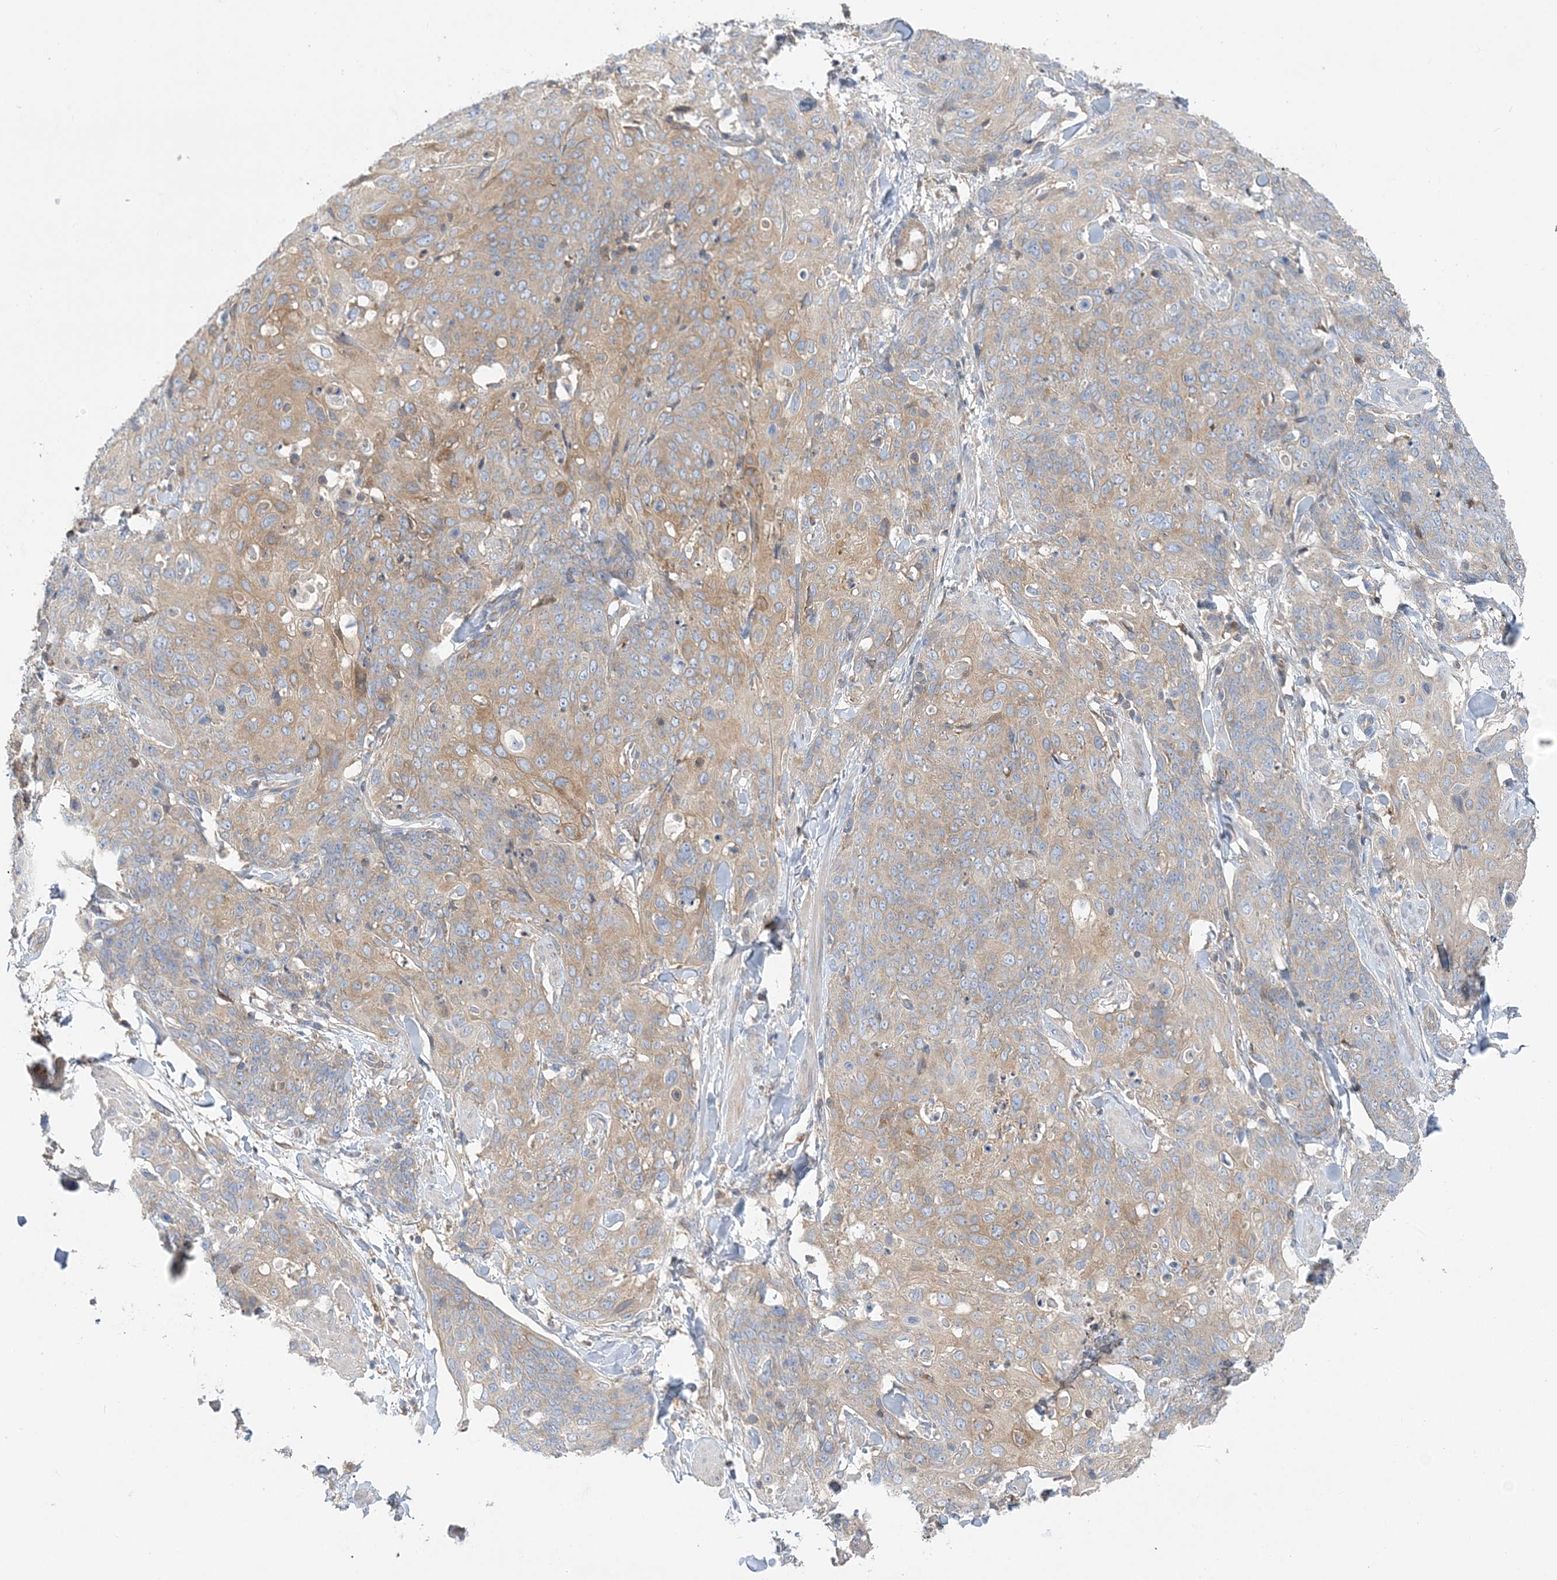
{"staining": {"intensity": "weak", "quantity": ">75%", "location": "cytoplasmic/membranous"}, "tissue": "skin cancer", "cell_type": "Tumor cells", "image_type": "cancer", "snomed": [{"axis": "morphology", "description": "Squamous cell carcinoma, NOS"}, {"axis": "topography", "description": "Skin"}, {"axis": "topography", "description": "Vulva"}], "caption": "Immunohistochemical staining of human skin cancer shows low levels of weak cytoplasmic/membranous protein staining in about >75% of tumor cells. (DAB = brown stain, brightfield microscopy at high magnification).", "gene": "FAM114A2", "patient": {"sex": "female", "age": 85}}